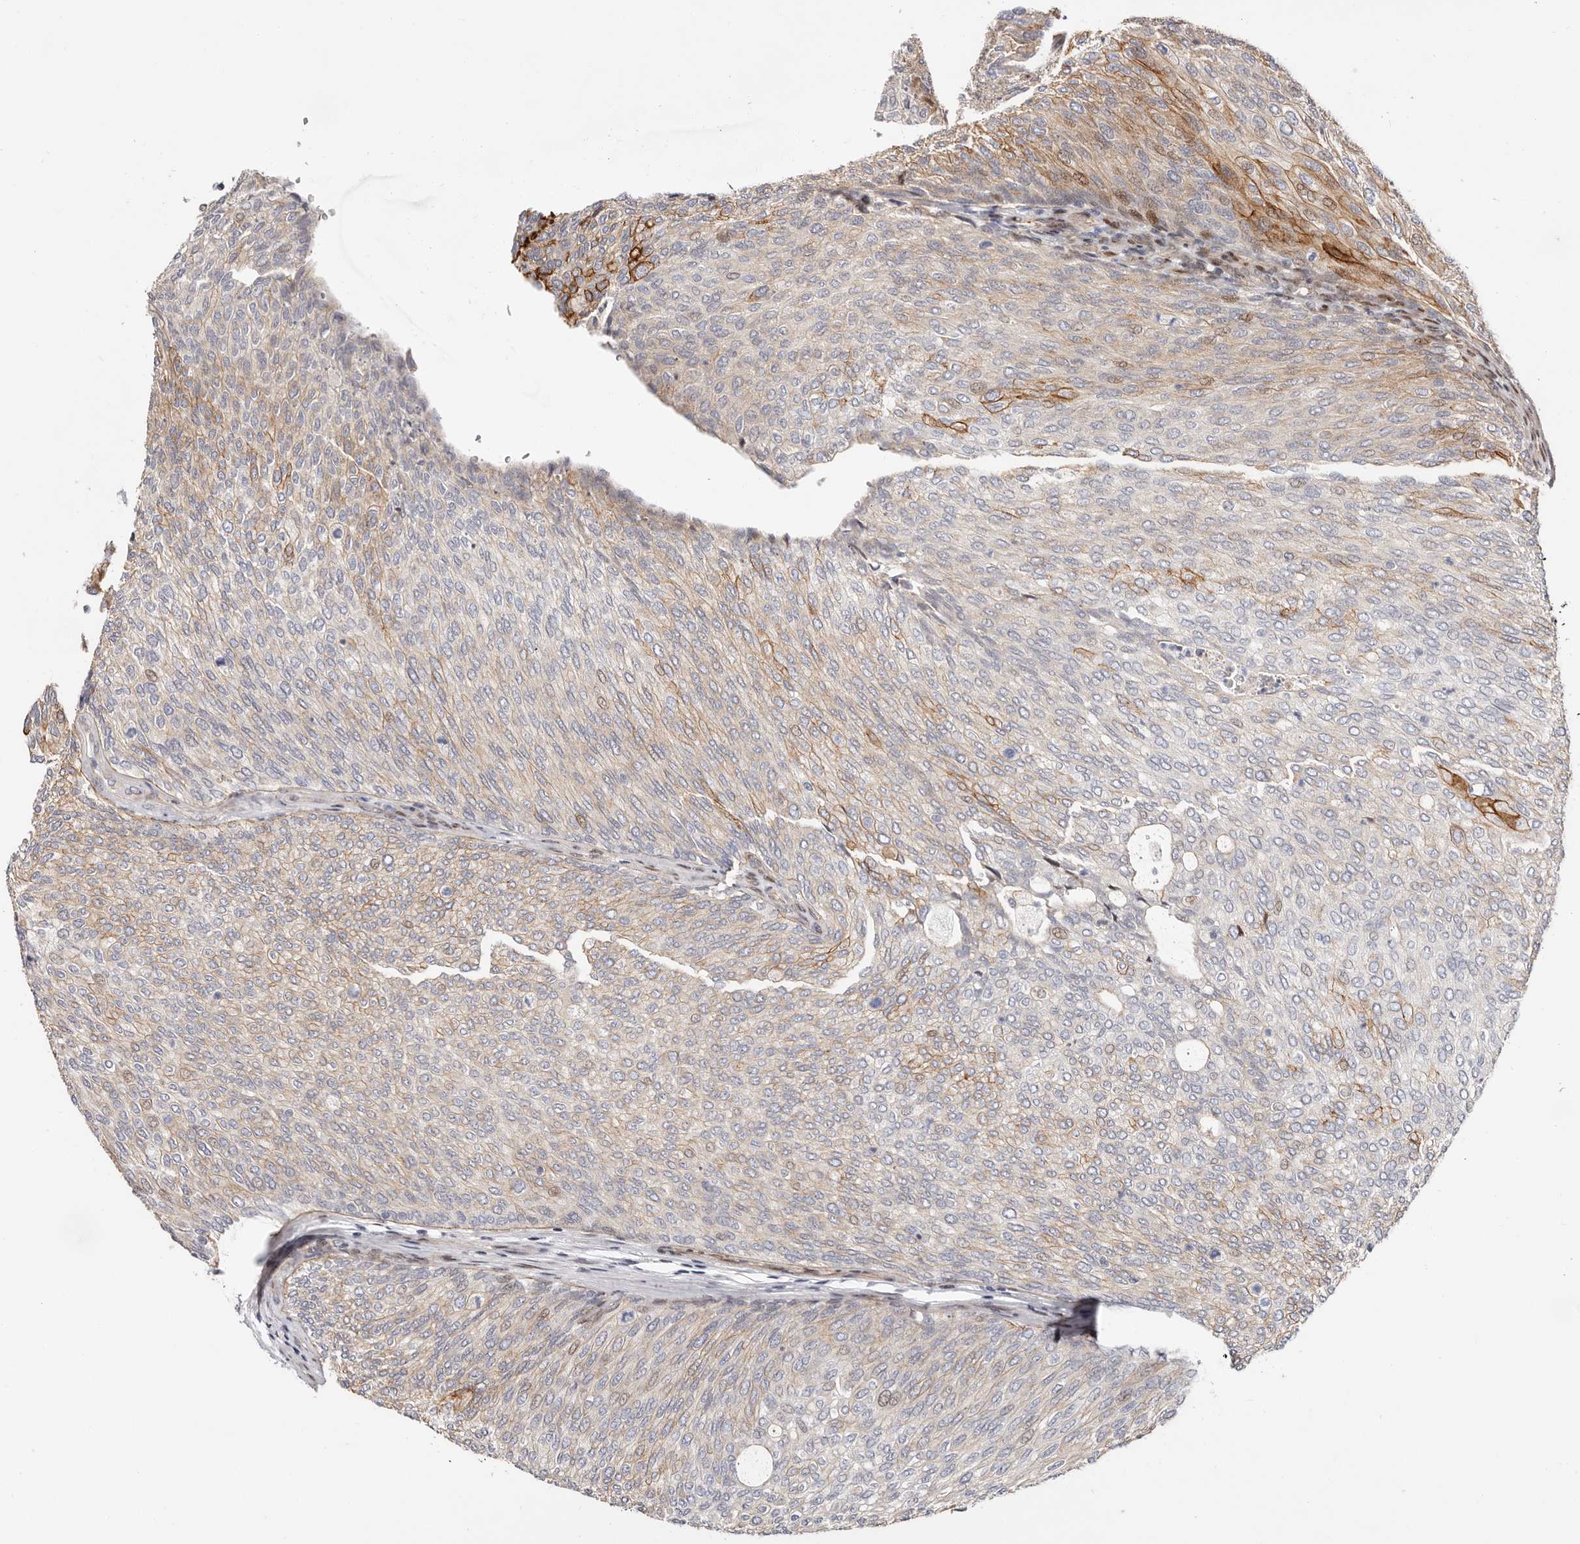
{"staining": {"intensity": "strong", "quantity": "<25%", "location": "cytoplasmic/membranous,nuclear"}, "tissue": "urothelial cancer", "cell_type": "Tumor cells", "image_type": "cancer", "snomed": [{"axis": "morphology", "description": "Urothelial carcinoma, Low grade"}, {"axis": "topography", "description": "Urinary bladder"}], "caption": "IHC photomicrograph of human urothelial cancer stained for a protein (brown), which reveals medium levels of strong cytoplasmic/membranous and nuclear staining in approximately <25% of tumor cells.", "gene": "EPHX3", "patient": {"sex": "female", "age": 79}}